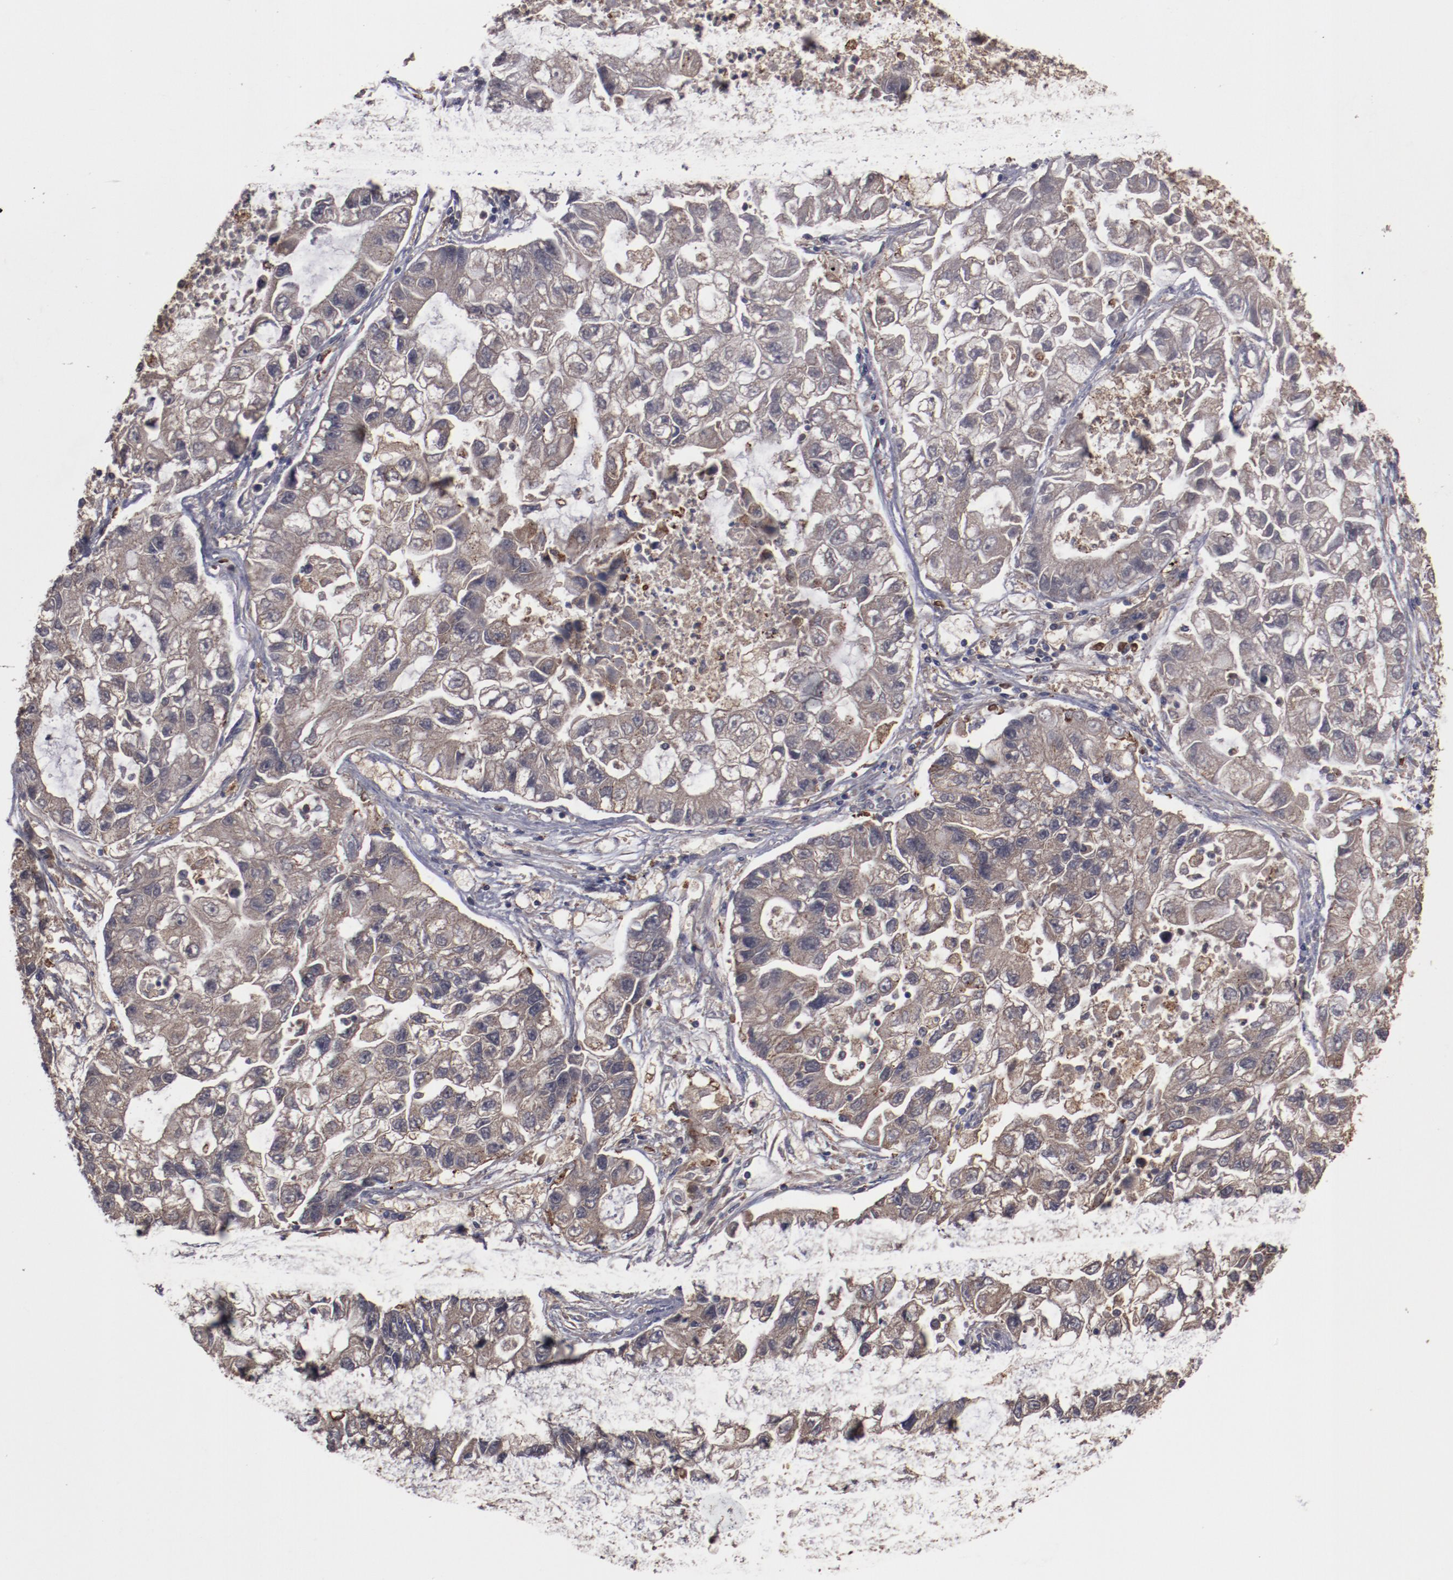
{"staining": {"intensity": "moderate", "quantity": ">75%", "location": "cytoplasmic/membranous"}, "tissue": "lung cancer", "cell_type": "Tumor cells", "image_type": "cancer", "snomed": [{"axis": "morphology", "description": "Adenocarcinoma, NOS"}, {"axis": "topography", "description": "Lung"}], "caption": "Brown immunohistochemical staining in human lung cancer (adenocarcinoma) displays moderate cytoplasmic/membranous staining in about >75% of tumor cells.", "gene": "LRRC75B", "patient": {"sex": "female", "age": 51}}